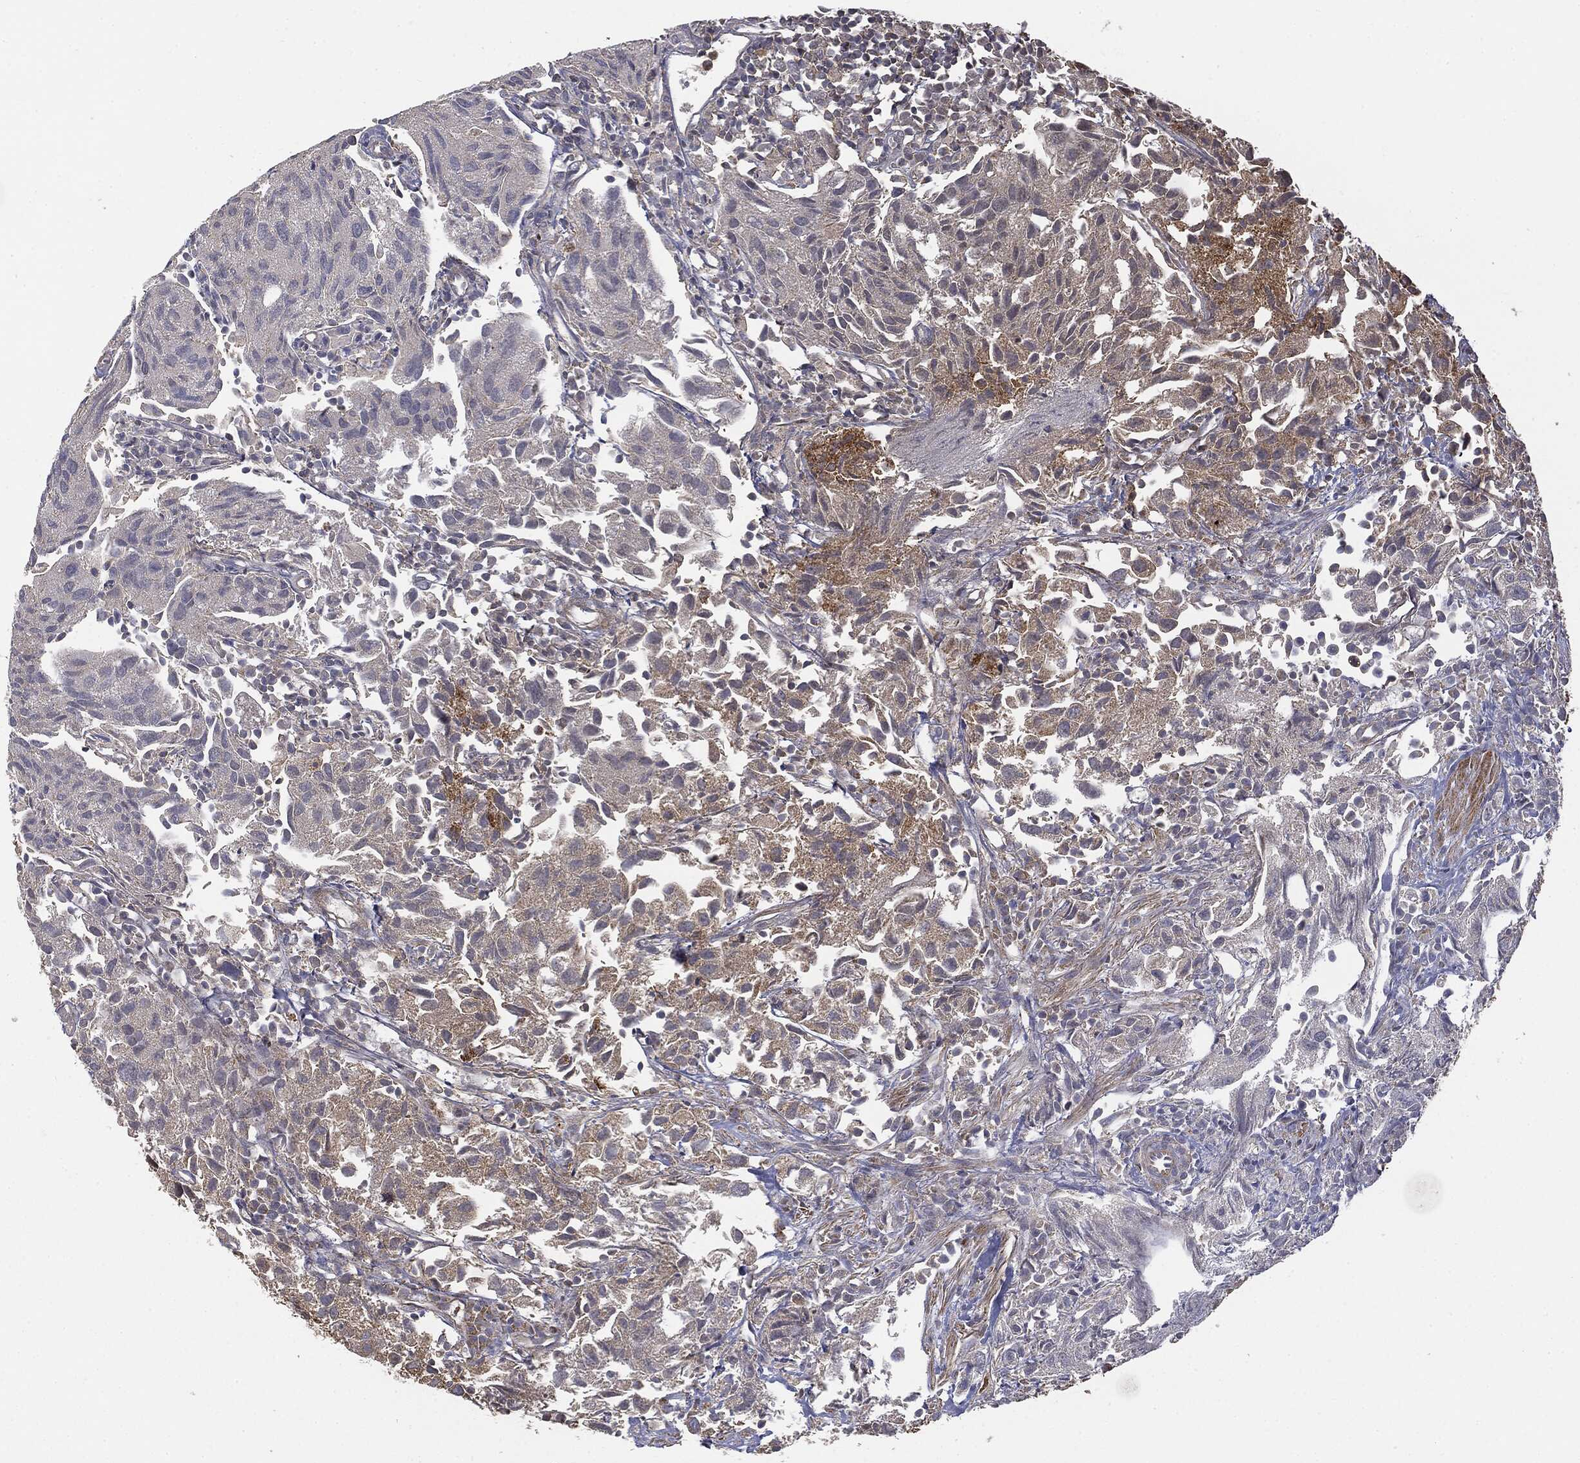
{"staining": {"intensity": "negative", "quantity": "none", "location": "none"}, "tissue": "urothelial cancer", "cell_type": "Tumor cells", "image_type": "cancer", "snomed": [{"axis": "morphology", "description": "Urothelial carcinoma, High grade"}, {"axis": "topography", "description": "Urinary bladder"}], "caption": "Urothelial cancer was stained to show a protein in brown. There is no significant expression in tumor cells.", "gene": "MTOR", "patient": {"sex": "female", "age": 75}}